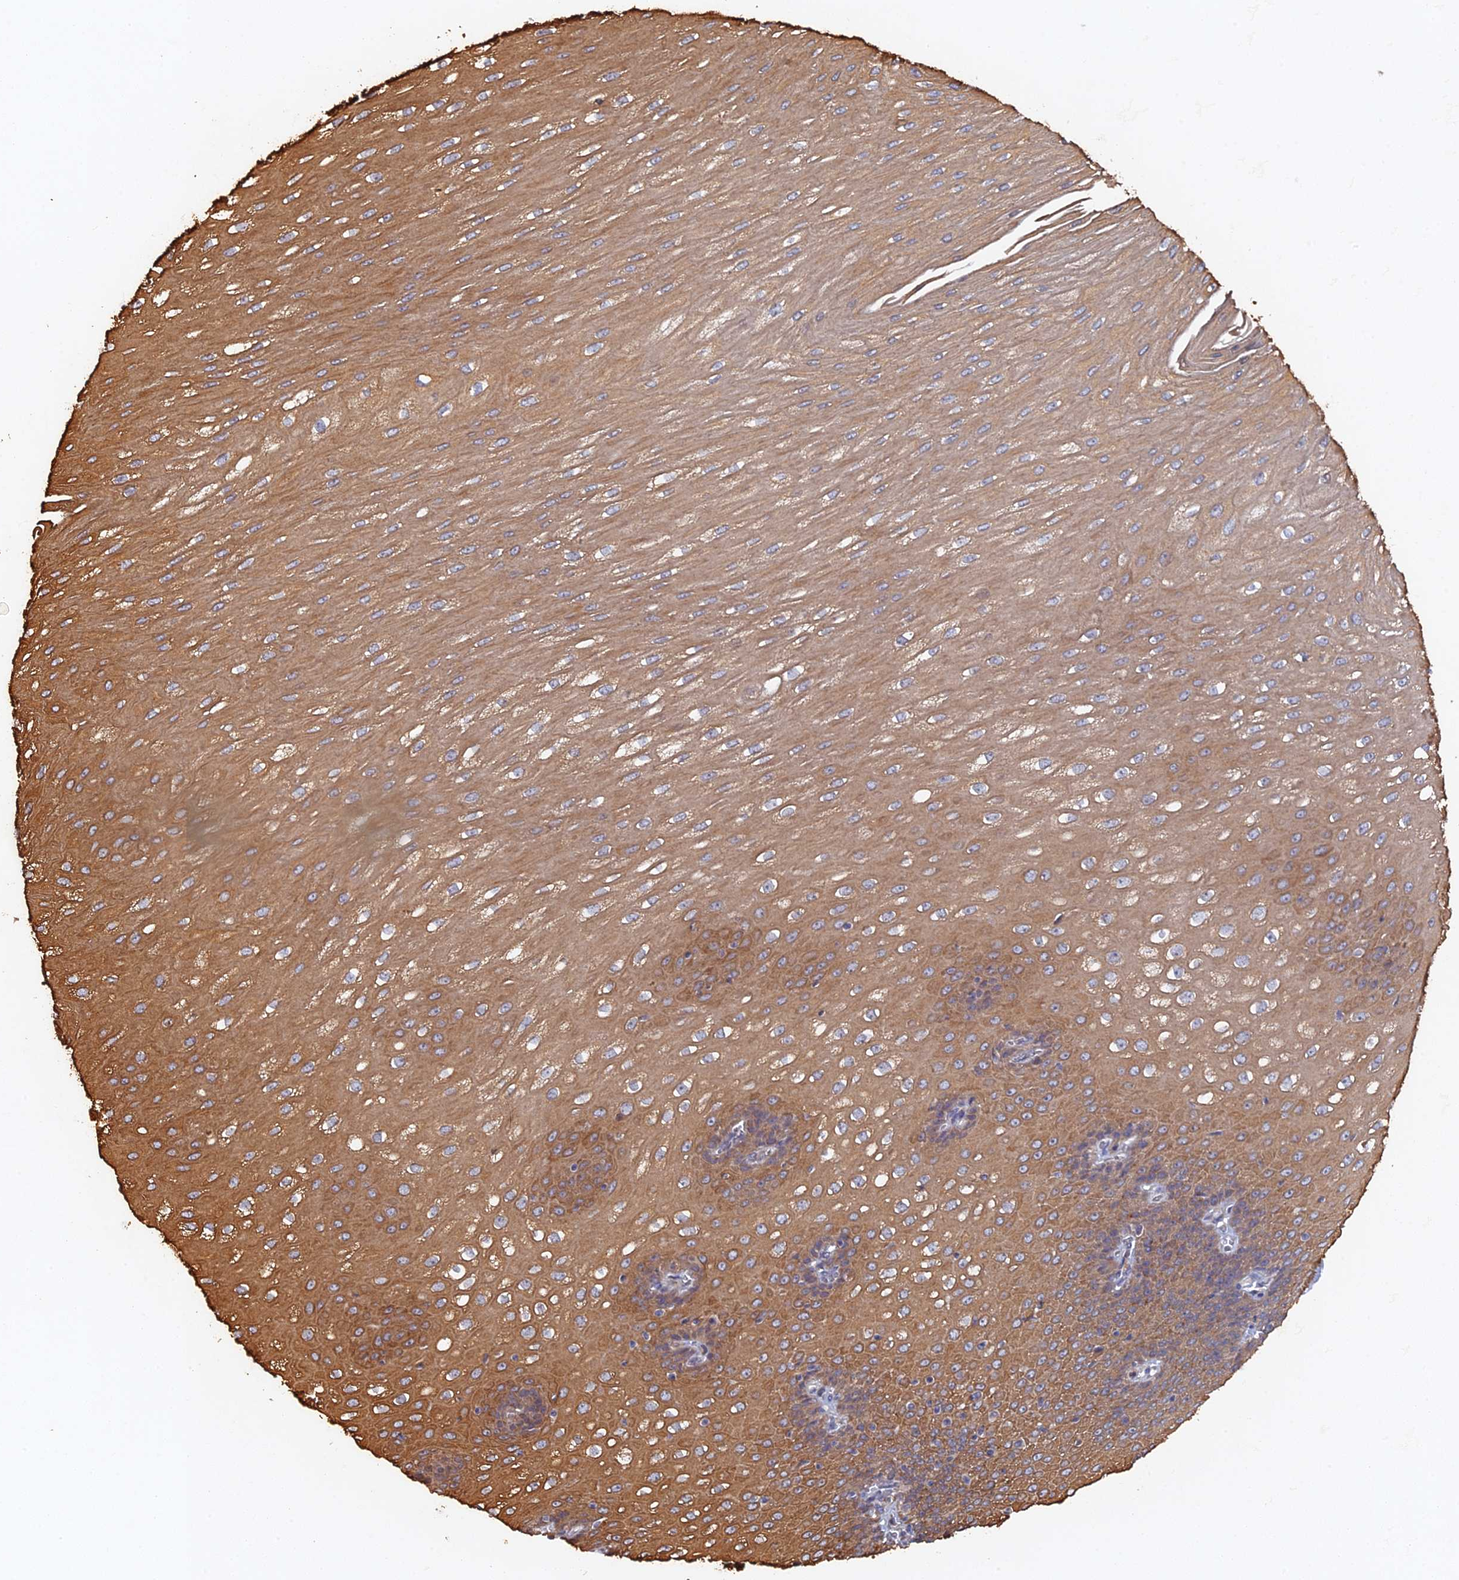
{"staining": {"intensity": "strong", "quantity": ">75%", "location": "cytoplasmic/membranous"}, "tissue": "esophagus", "cell_type": "Squamous epithelial cells", "image_type": "normal", "snomed": [{"axis": "morphology", "description": "Normal tissue, NOS"}, {"axis": "topography", "description": "Esophagus"}], "caption": "DAB immunohistochemical staining of normal human esophagus shows strong cytoplasmic/membranous protein expression in about >75% of squamous epithelial cells. (brown staining indicates protein expression, while blue staining denotes nuclei).", "gene": "VPS37C", "patient": {"sex": "male", "age": 60}}